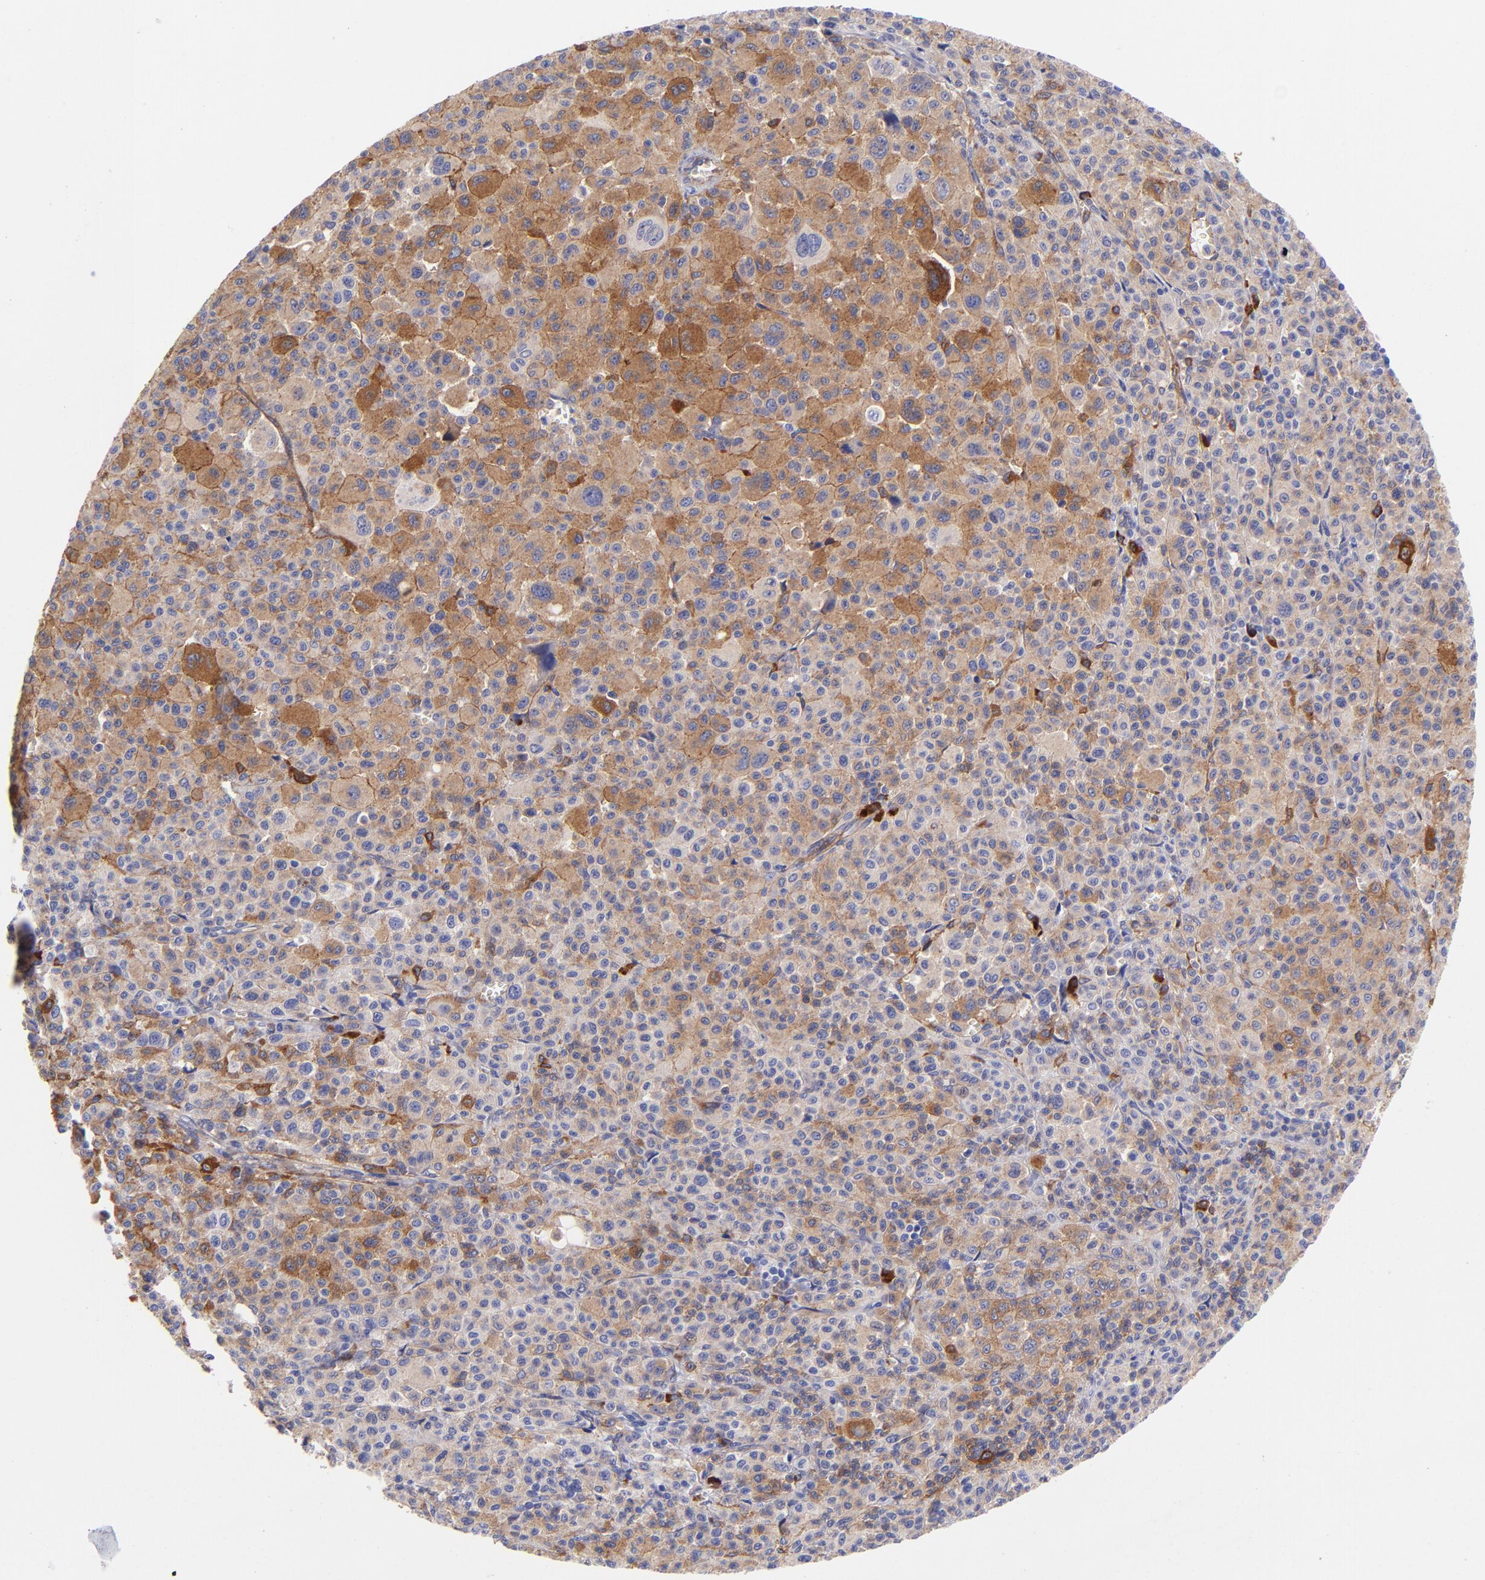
{"staining": {"intensity": "moderate", "quantity": ">75%", "location": "cytoplasmic/membranous"}, "tissue": "melanoma", "cell_type": "Tumor cells", "image_type": "cancer", "snomed": [{"axis": "morphology", "description": "Malignant melanoma, Metastatic site"}, {"axis": "topography", "description": "Skin"}], "caption": "Melanoma stained with a protein marker shows moderate staining in tumor cells.", "gene": "PPFIBP1", "patient": {"sex": "female", "age": 74}}